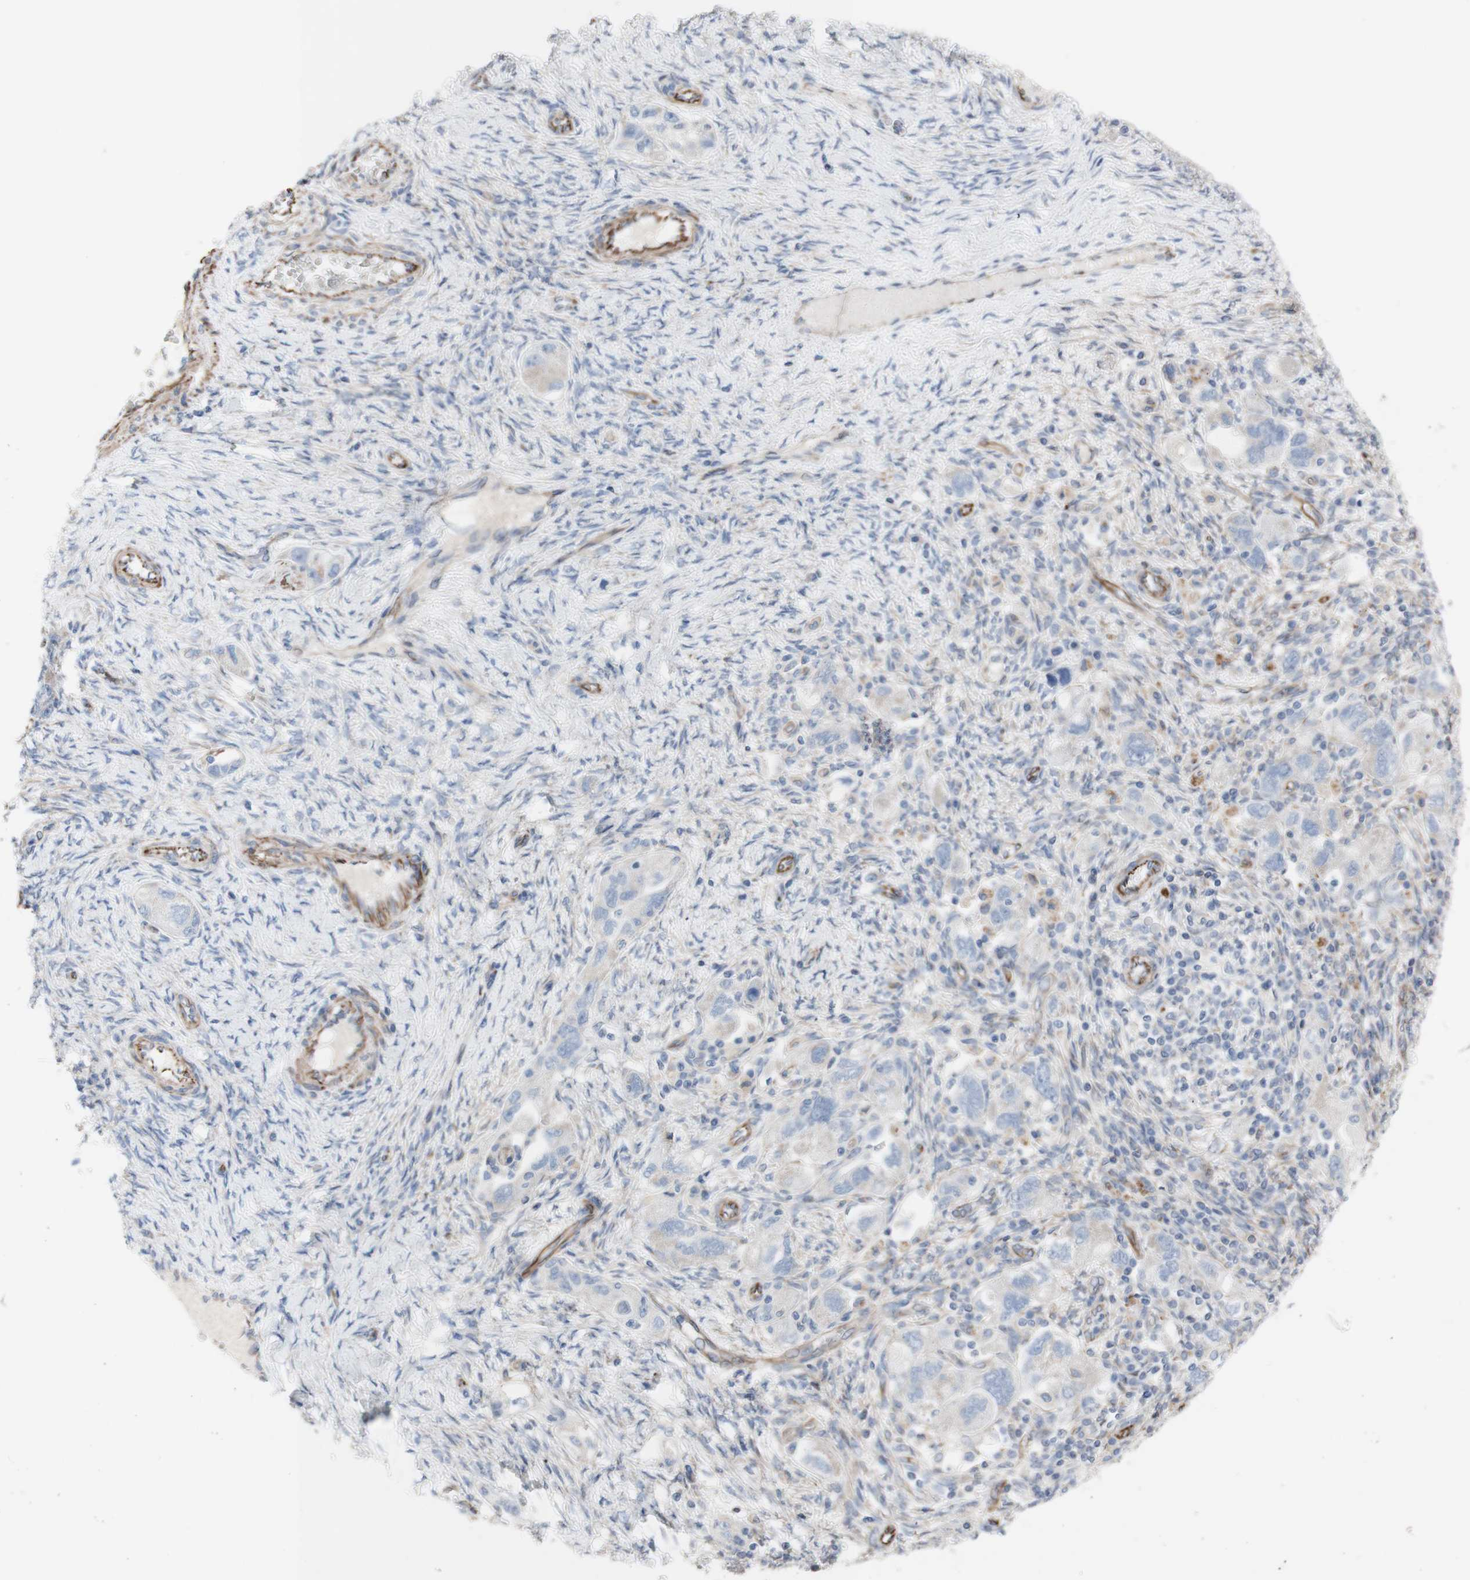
{"staining": {"intensity": "negative", "quantity": "none", "location": "none"}, "tissue": "ovarian cancer", "cell_type": "Tumor cells", "image_type": "cancer", "snomed": [{"axis": "morphology", "description": "Carcinoma, NOS"}, {"axis": "morphology", "description": "Cystadenocarcinoma, serous, NOS"}, {"axis": "topography", "description": "Ovary"}], "caption": "This image is of ovarian carcinoma stained with IHC to label a protein in brown with the nuclei are counter-stained blue. There is no expression in tumor cells. Brightfield microscopy of immunohistochemistry stained with DAB (brown) and hematoxylin (blue), captured at high magnification.", "gene": "AGPAT5", "patient": {"sex": "female", "age": 69}}